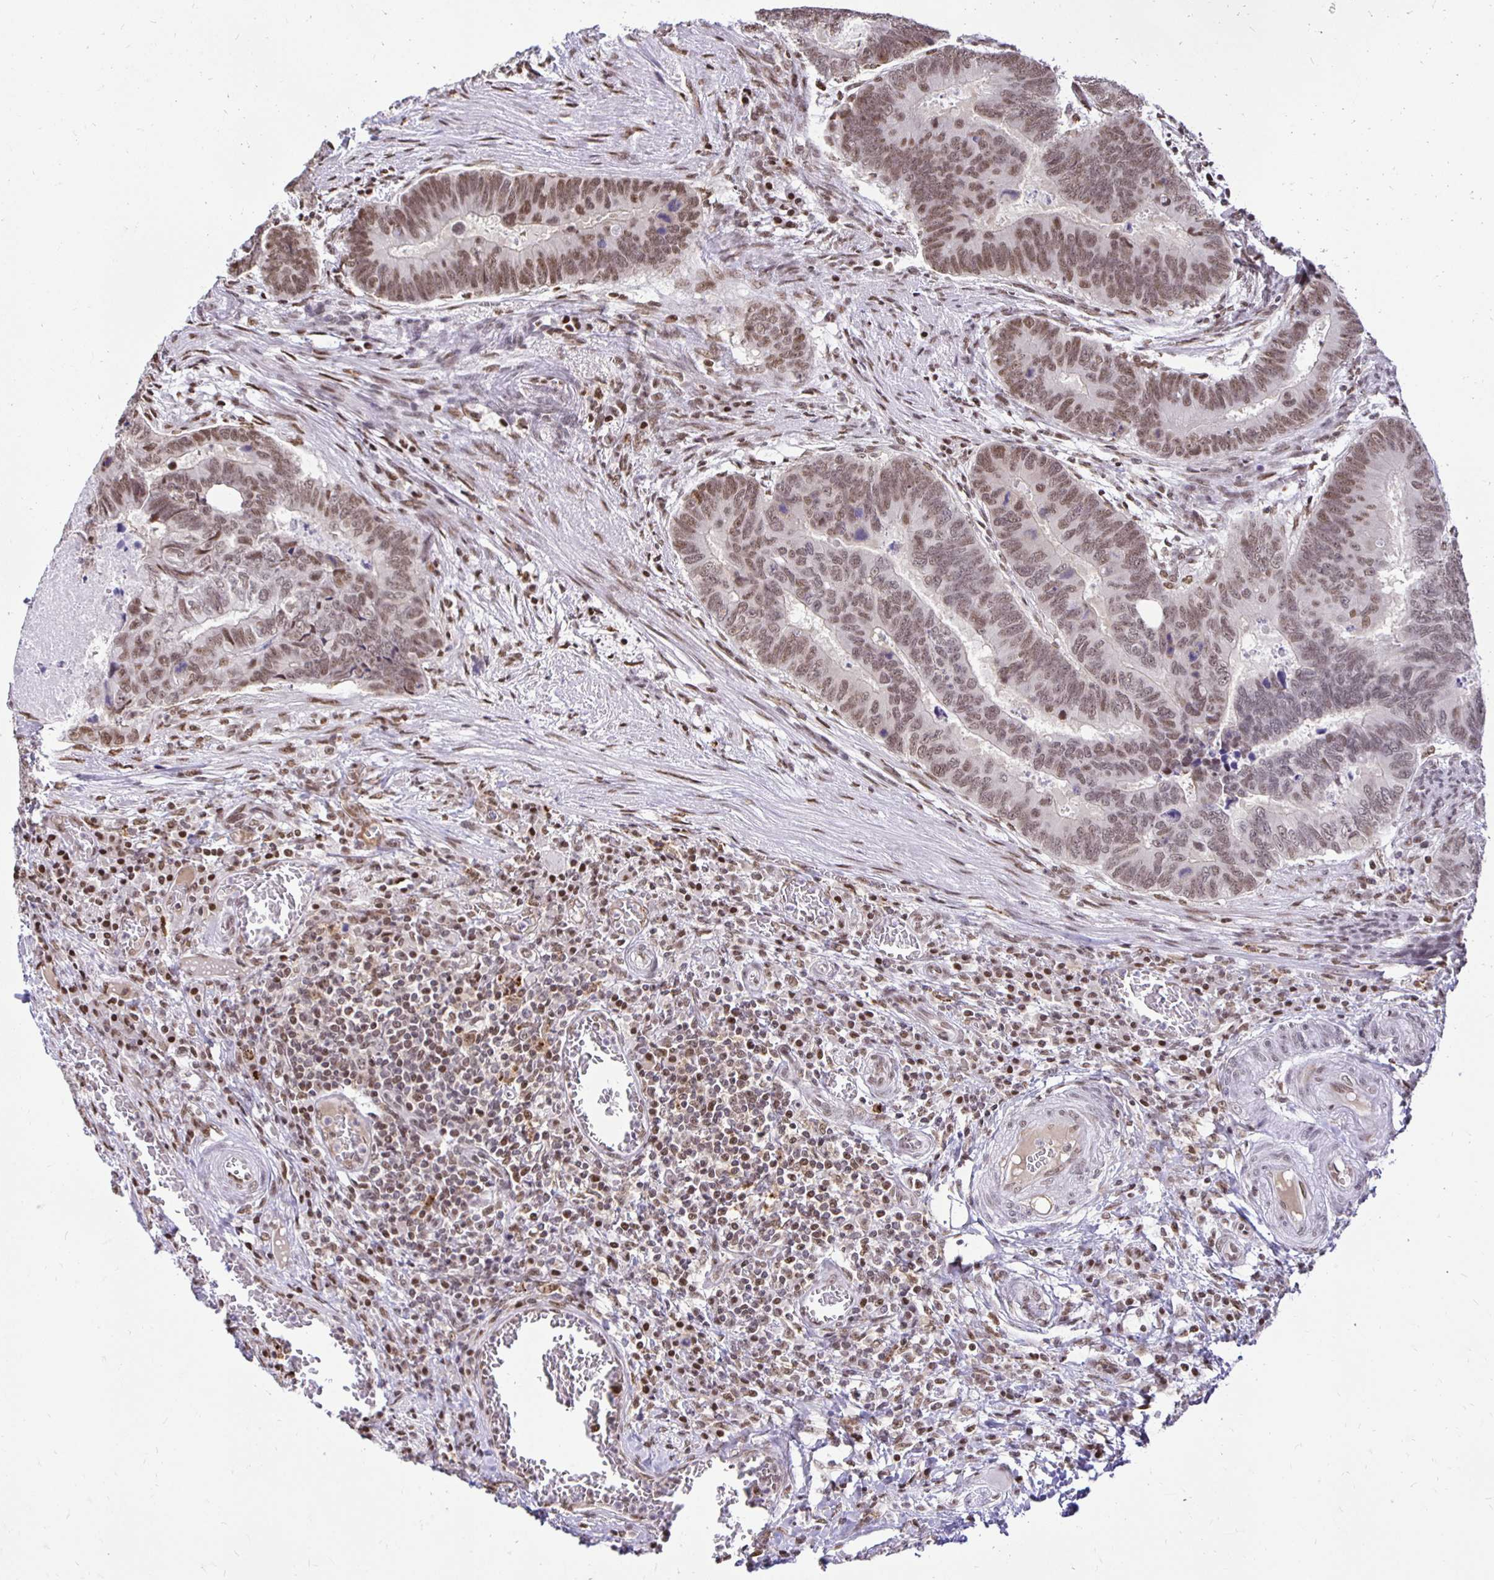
{"staining": {"intensity": "moderate", "quantity": ">75%", "location": "nuclear"}, "tissue": "colorectal cancer", "cell_type": "Tumor cells", "image_type": "cancer", "snomed": [{"axis": "morphology", "description": "Adenocarcinoma, NOS"}, {"axis": "topography", "description": "Colon"}], "caption": "Moderate nuclear positivity for a protein is present in about >75% of tumor cells of adenocarcinoma (colorectal) using immunohistochemistry.", "gene": "ZNF579", "patient": {"sex": "male", "age": 62}}